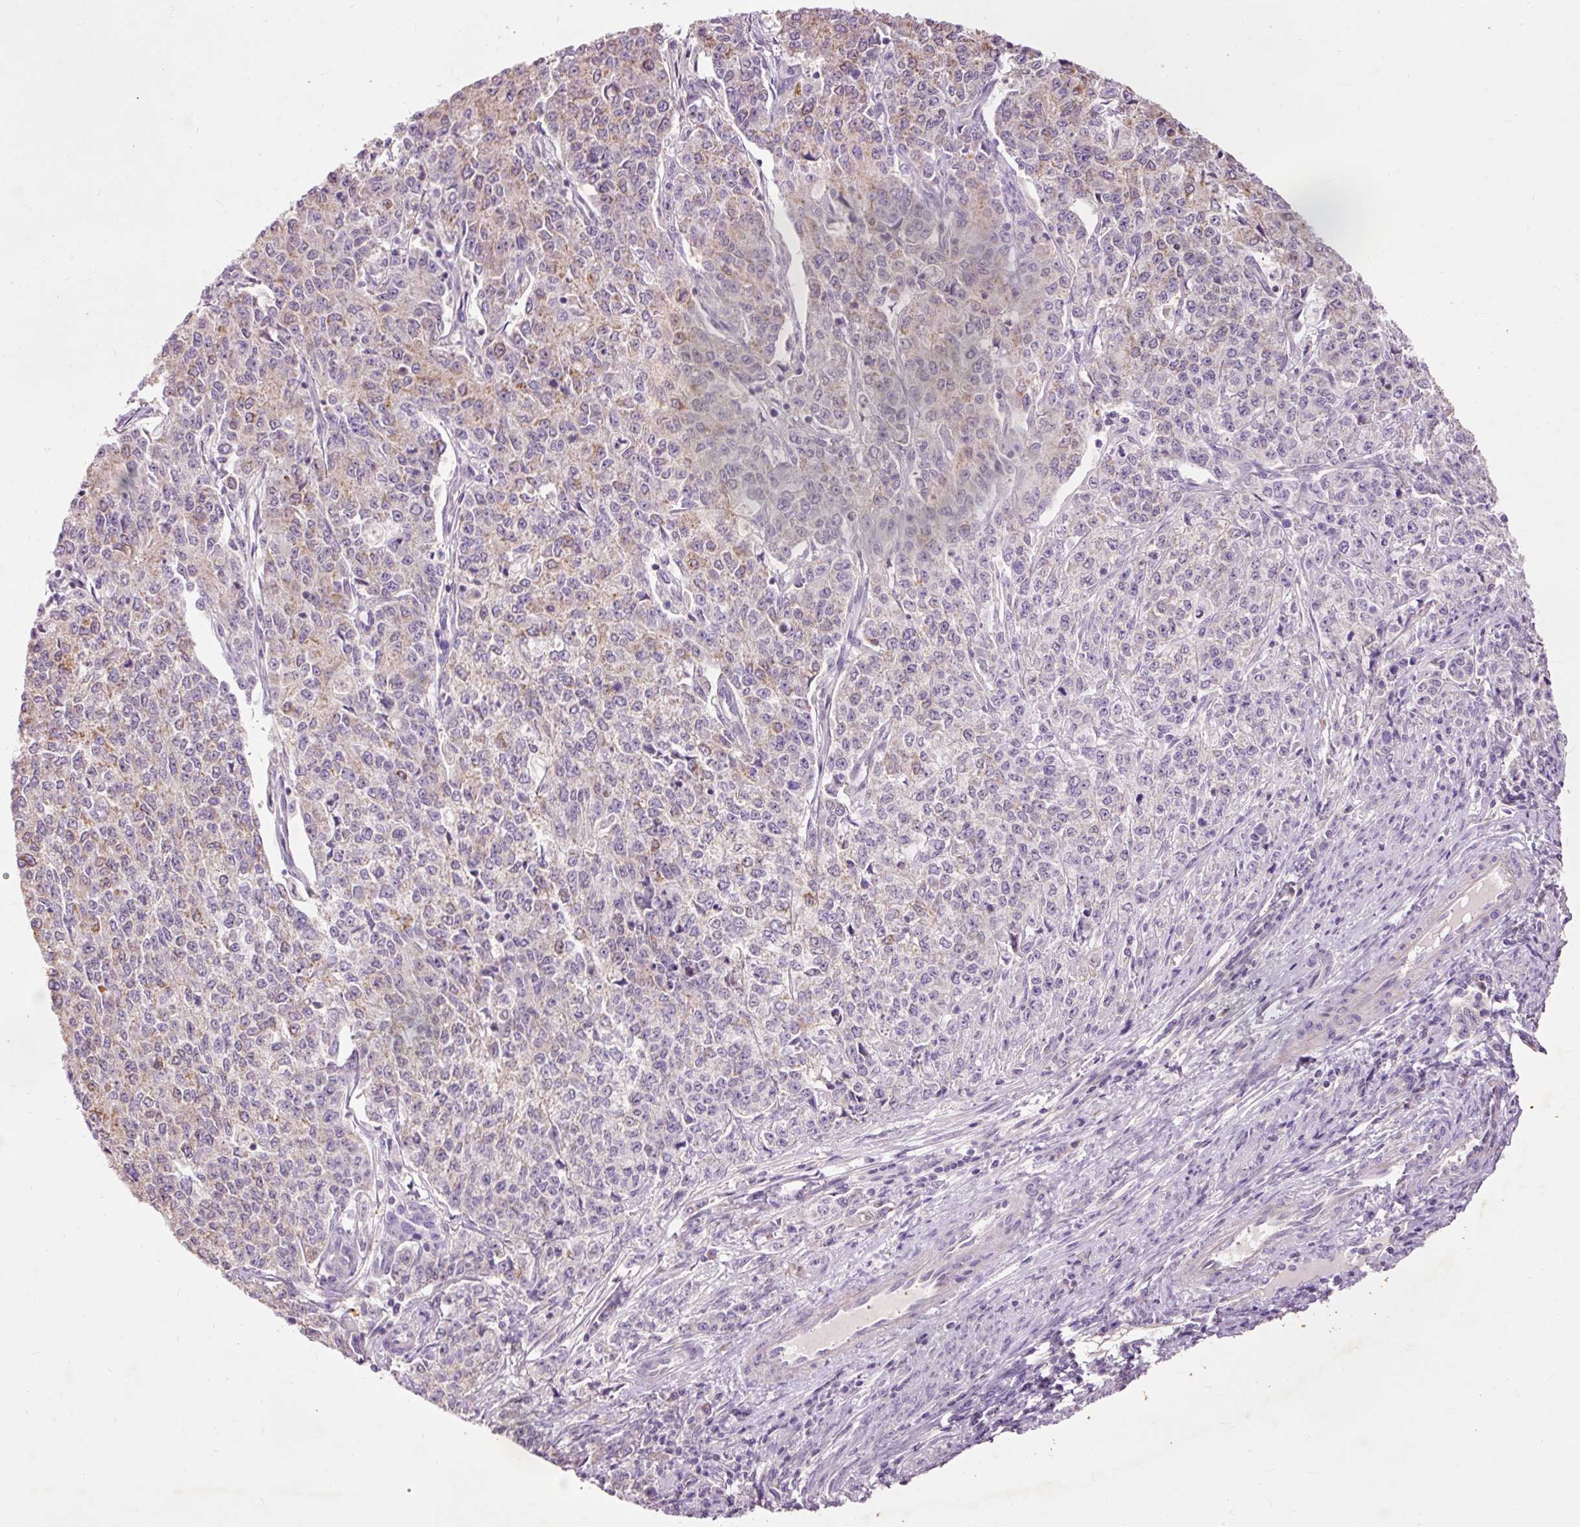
{"staining": {"intensity": "negative", "quantity": "none", "location": "none"}, "tissue": "endometrial cancer", "cell_type": "Tumor cells", "image_type": "cancer", "snomed": [{"axis": "morphology", "description": "Adenocarcinoma, NOS"}, {"axis": "topography", "description": "Endometrium"}], "caption": "IHC micrograph of endometrial adenocarcinoma stained for a protein (brown), which exhibits no expression in tumor cells.", "gene": "PRDX5", "patient": {"sex": "female", "age": 50}}